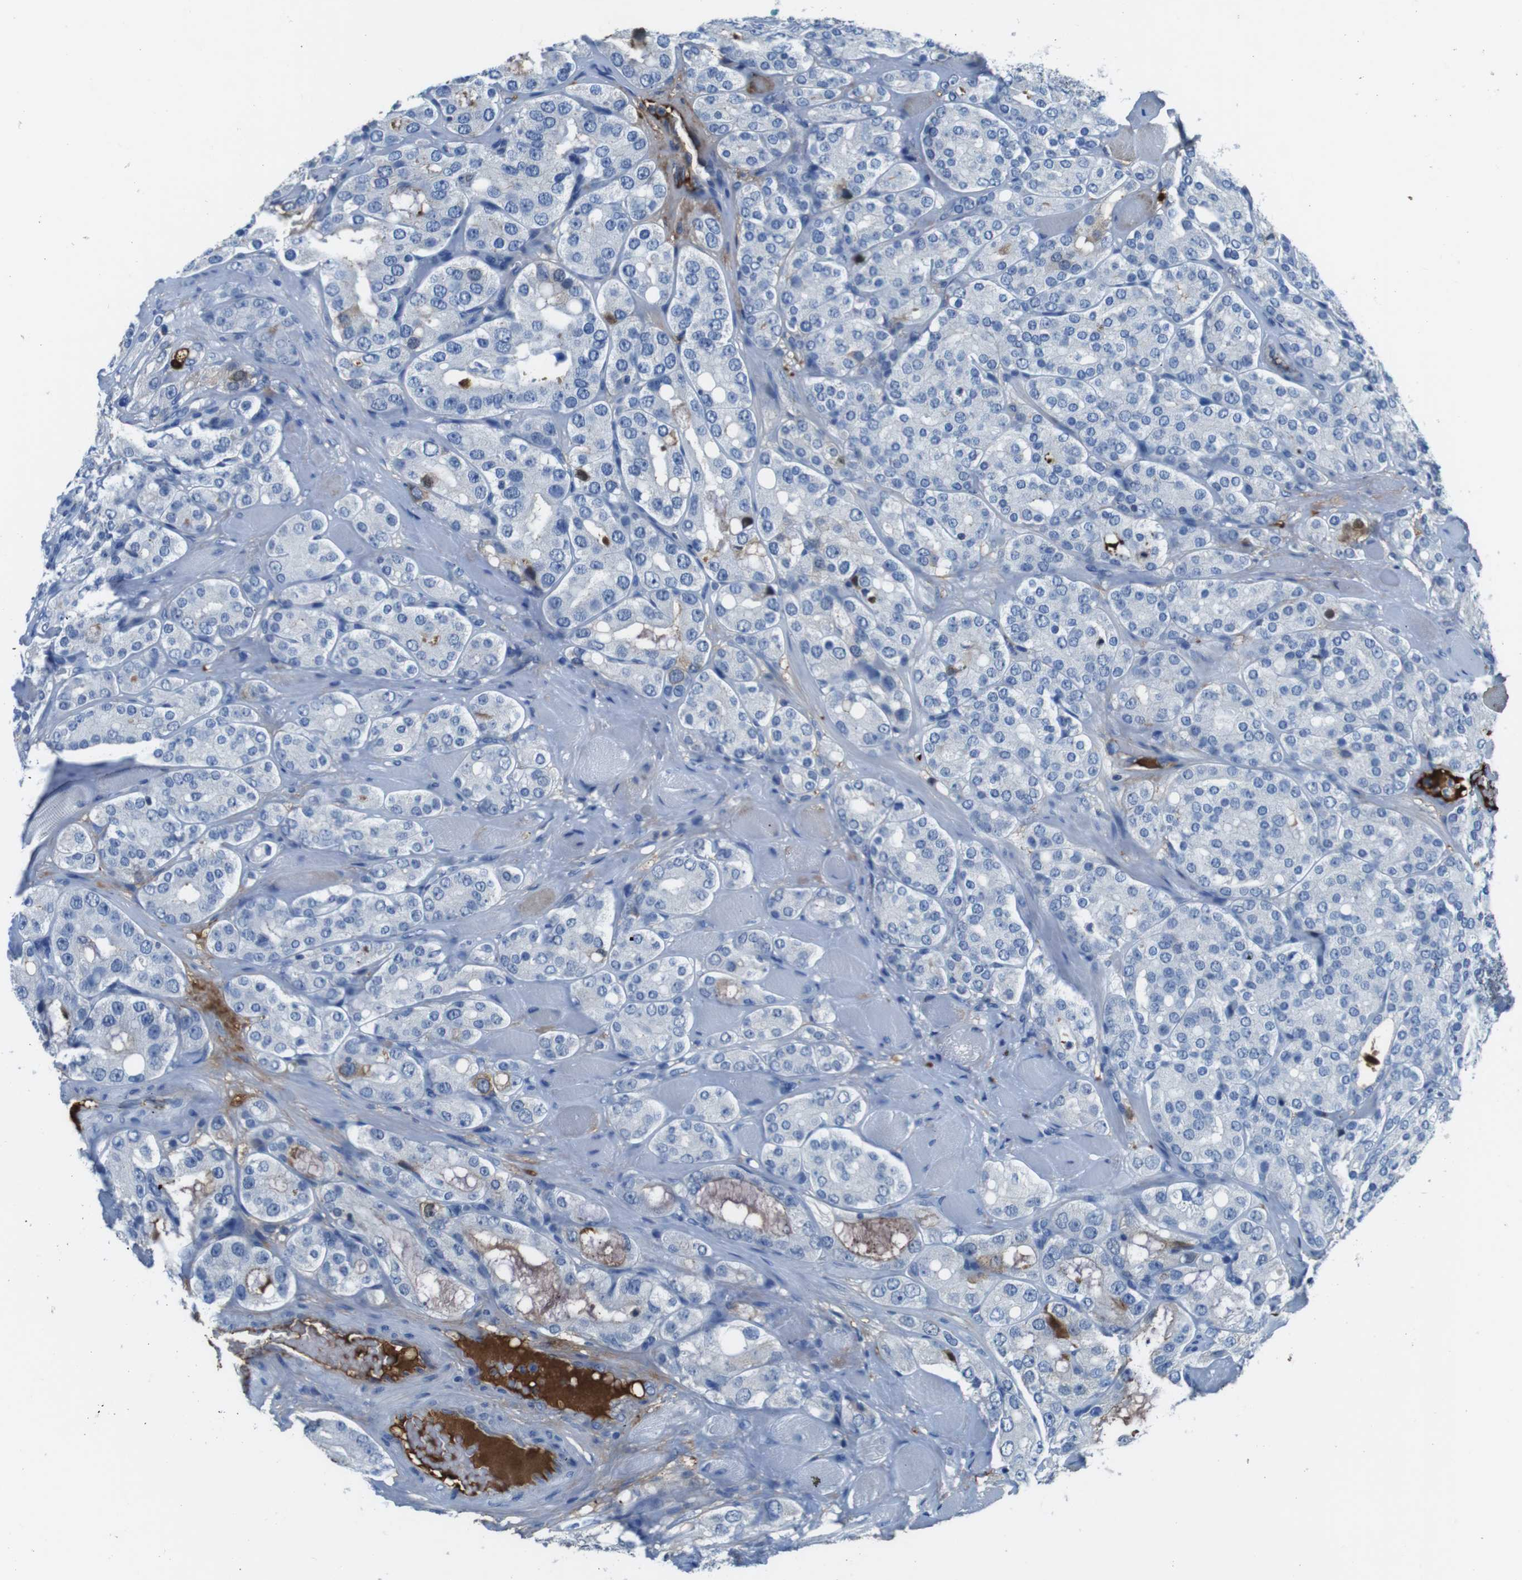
{"staining": {"intensity": "moderate", "quantity": "<25%", "location": "nuclear"}, "tissue": "prostate cancer", "cell_type": "Tumor cells", "image_type": "cancer", "snomed": [{"axis": "morphology", "description": "Adenocarcinoma, High grade"}, {"axis": "topography", "description": "Prostate"}], "caption": "Protein analysis of prostate high-grade adenocarcinoma tissue exhibits moderate nuclear expression in approximately <25% of tumor cells.", "gene": "TMPRSS15", "patient": {"sex": "male", "age": 65}}